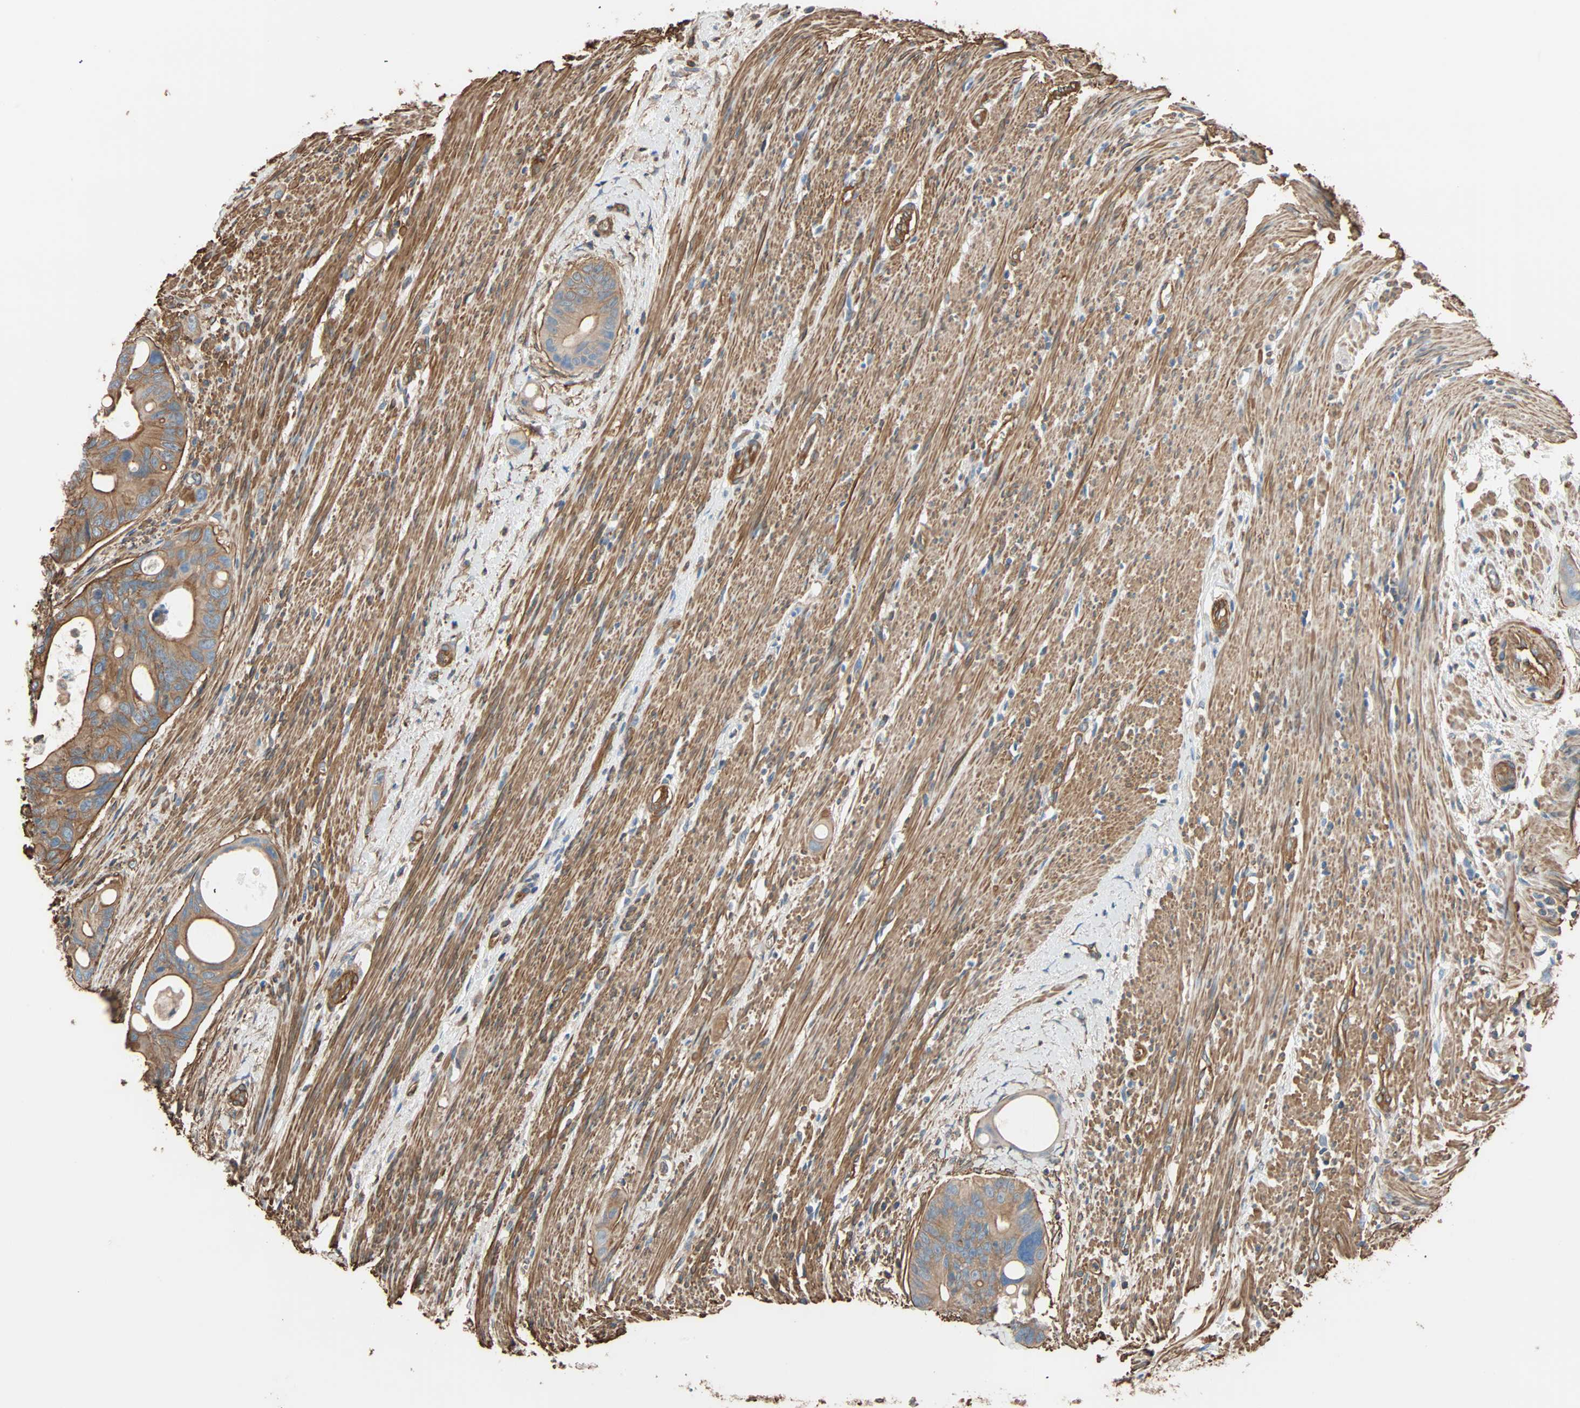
{"staining": {"intensity": "moderate", "quantity": ">75%", "location": "cytoplasmic/membranous"}, "tissue": "colorectal cancer", "cell_type": "Tumor cells", "image_type": "cancer", "snomed": [{"axis": "morphology", "description": "Adenocarcinoma, NOS"}, {"axis": "topography", "description": "Colon"}], "caption": "Colorectal adenocarcinoma stained for a protein reveals moderate cytoplasmic/membranous positivity in tumor cells. (IHC, brightfield microscopy, high magnification).", "gene": "GALNT10", "patient": {"sex": "female", "age": 57}}